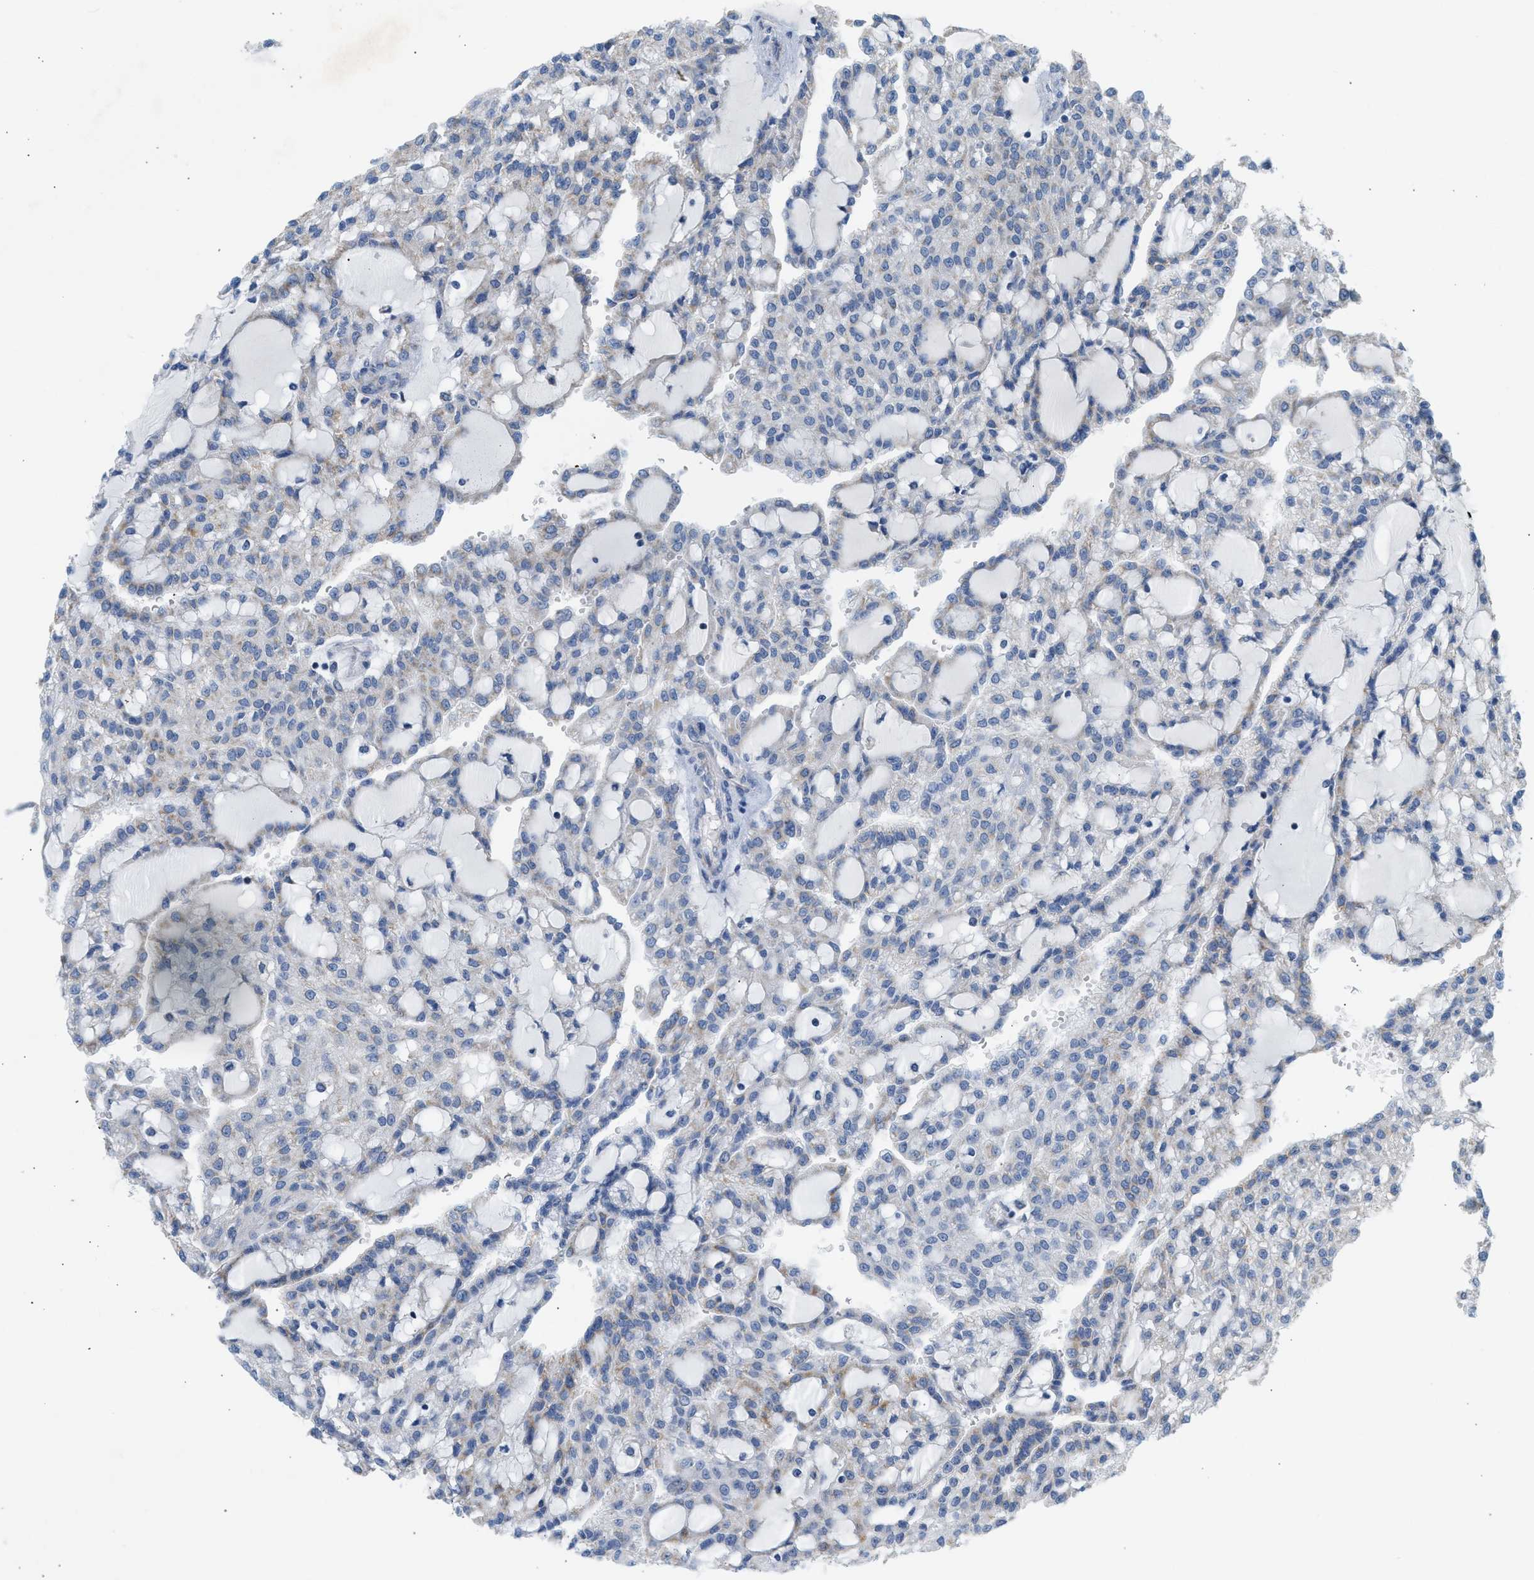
{"staining": {"intensity": "weak", "quantity": "25%-75%", "location": "cytoplasmic/membranous"}, "tissue": "renal cancer", "cell_type": "Tumor cells", "image_type": "cancer", "snomed": [{"axis": "morphology", "description": "Adenocarcinoma, NOS"}, {"axis": "topography", "description": "Kidney"}], "caption": "DAB (3,3'-diaminobenzidine) immunohistochemical staining of human adenocarcinoma (renal) demonstrates weak cytoplasmic/membranous protein positivity in approximately 25%-75% of tumor cells. Nuclei are stained in blue.", "gene": "NDUFS8", "patient": {"sex": "male", "age": 63}}